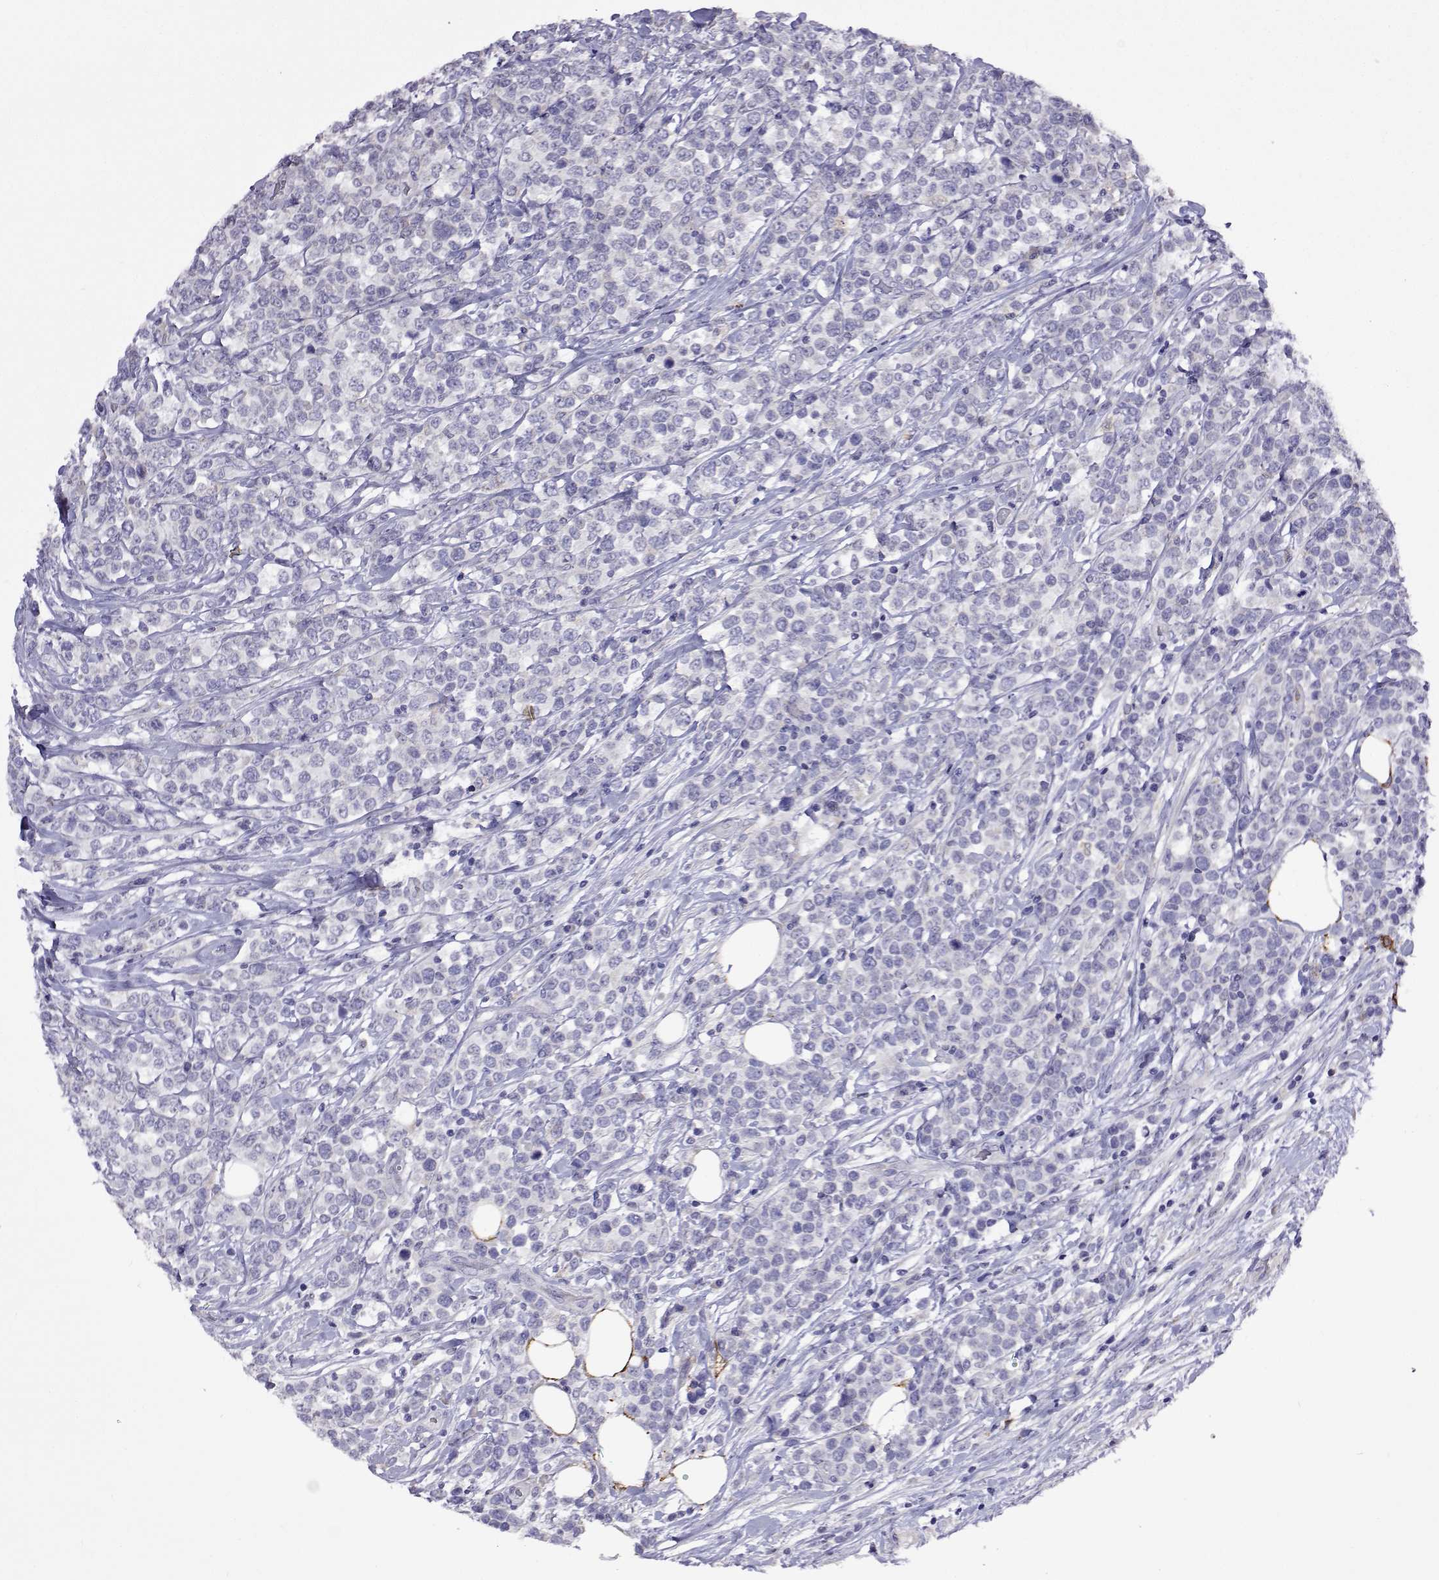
{"staining": {"intensity": "negative", "quantity": "none", "location": "none"}, "tissue": "lymphoma", "cell_type": "Tumor cells", "image_type": "cancer", "snomed": [{"axis": "morphology", "description": "Malignant lymphoma, non-Hodgkin's type, High grade"}, {"axis": "topography", "description": "Soft tissue"}], "caption": "An image of human malignant lymphoma, non-Hodgkin's type (high-grade) is negative for staining in tumor cells.", "gene": "SULT2A1", "patient": {"sex": "female", "age": 56}}